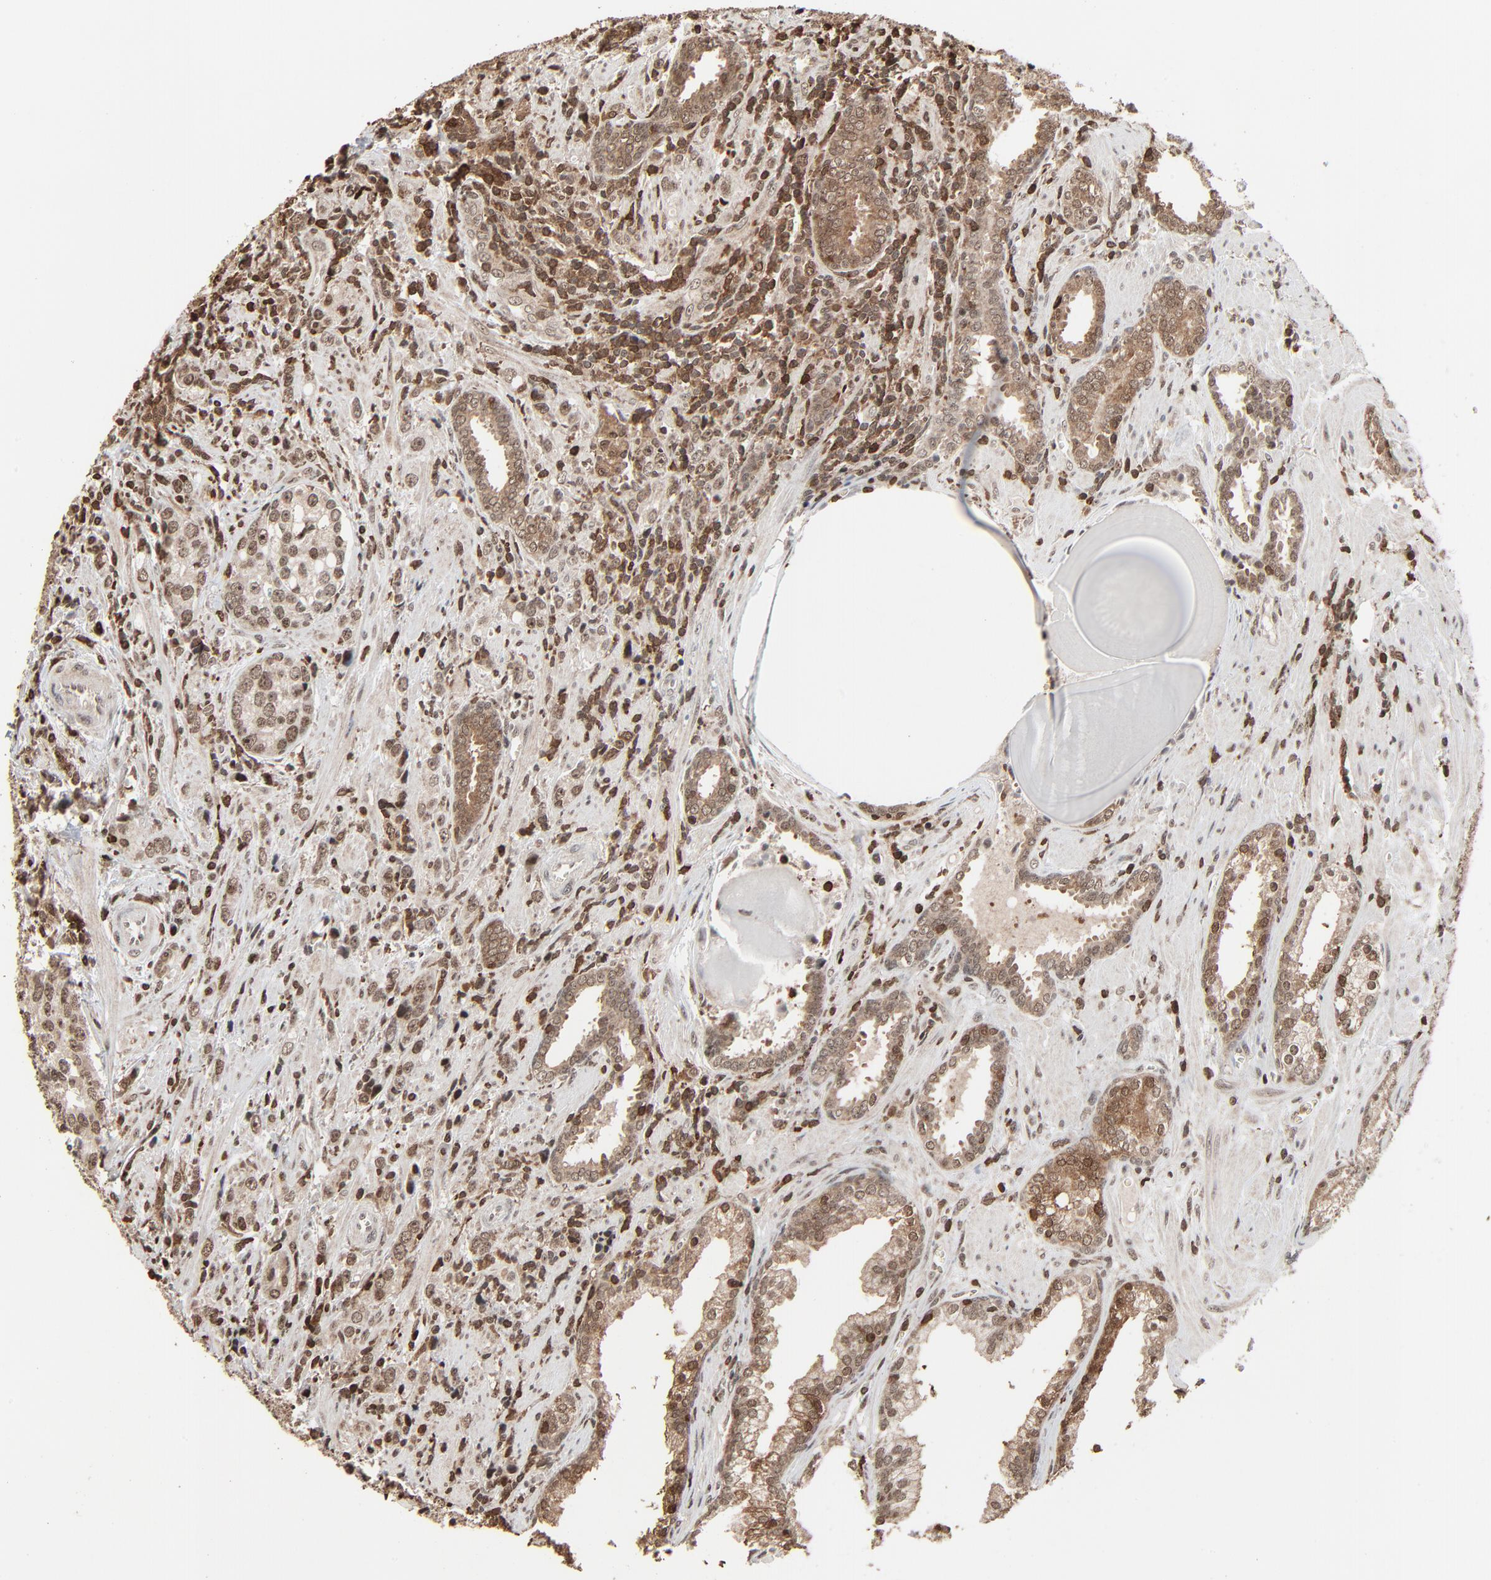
{"staining": {"intensity": "moderate", "quantity": ">75%", "location": "cytoplasmic/membranous,nuclear"}, "tissue": "prostate cancer", "cell_type": "Tumor cells", "image_type": "cancer", "snomed": [{"axis": "morphology", "description": "Adenocarcinoma, High grade"}, {"axis": "topography", "description": "Prostate"}], "caption": "DAB immunohistochemical staining of human prostate high-grade adenocarcinoma displays moderate cytoplasmic/membranous and nuclear protein staining in about >75% of tumor cells.", "gene": "RPS6KA3", "patient": {"sex": "male", "age": 71}}